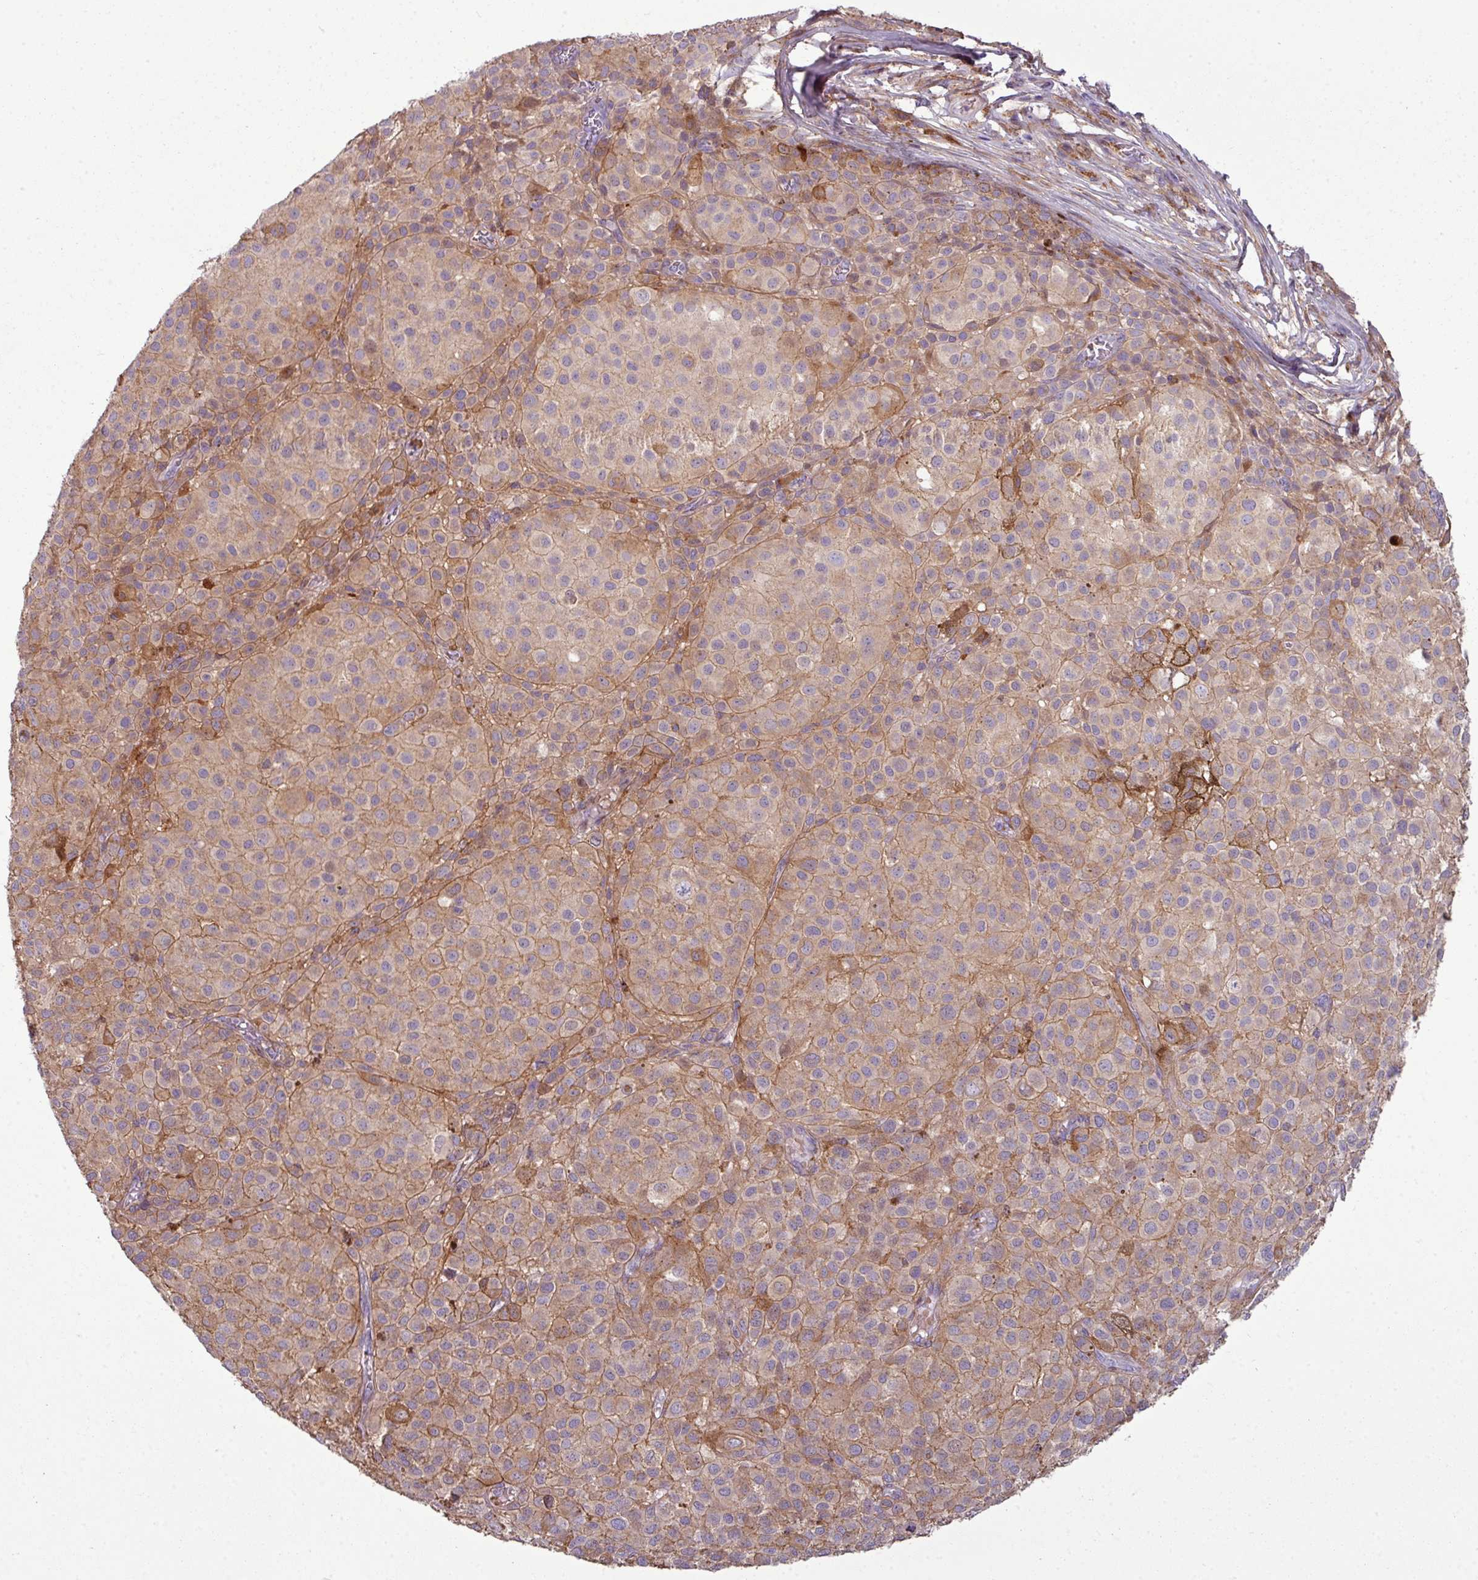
{"staining": {"intensity": "moderate", "quantity": "25%-75%", "location": "cytoplasmic/membranous"}, "tissue": "melanoma", "cell_type": "Tumor cells", "image_type": "cancer", "snomed": [{"axis": "morphology", "description": "Malignant melanoma, NOS"}, {"axis": "topography", "description": "Skin"}], "caption": "Immunohistochemistry (IHC) image of neoplastic tissue: human malignant melanoma stained using IHC displays medium levels of moderate protein expression localized specifically in the cytoplasmic/membranous of tumor cells, appearing as a cytoplasmic/membranous brown color.", "gene": "COL8A1", "patient": {"sex": "male", "age": 64}}